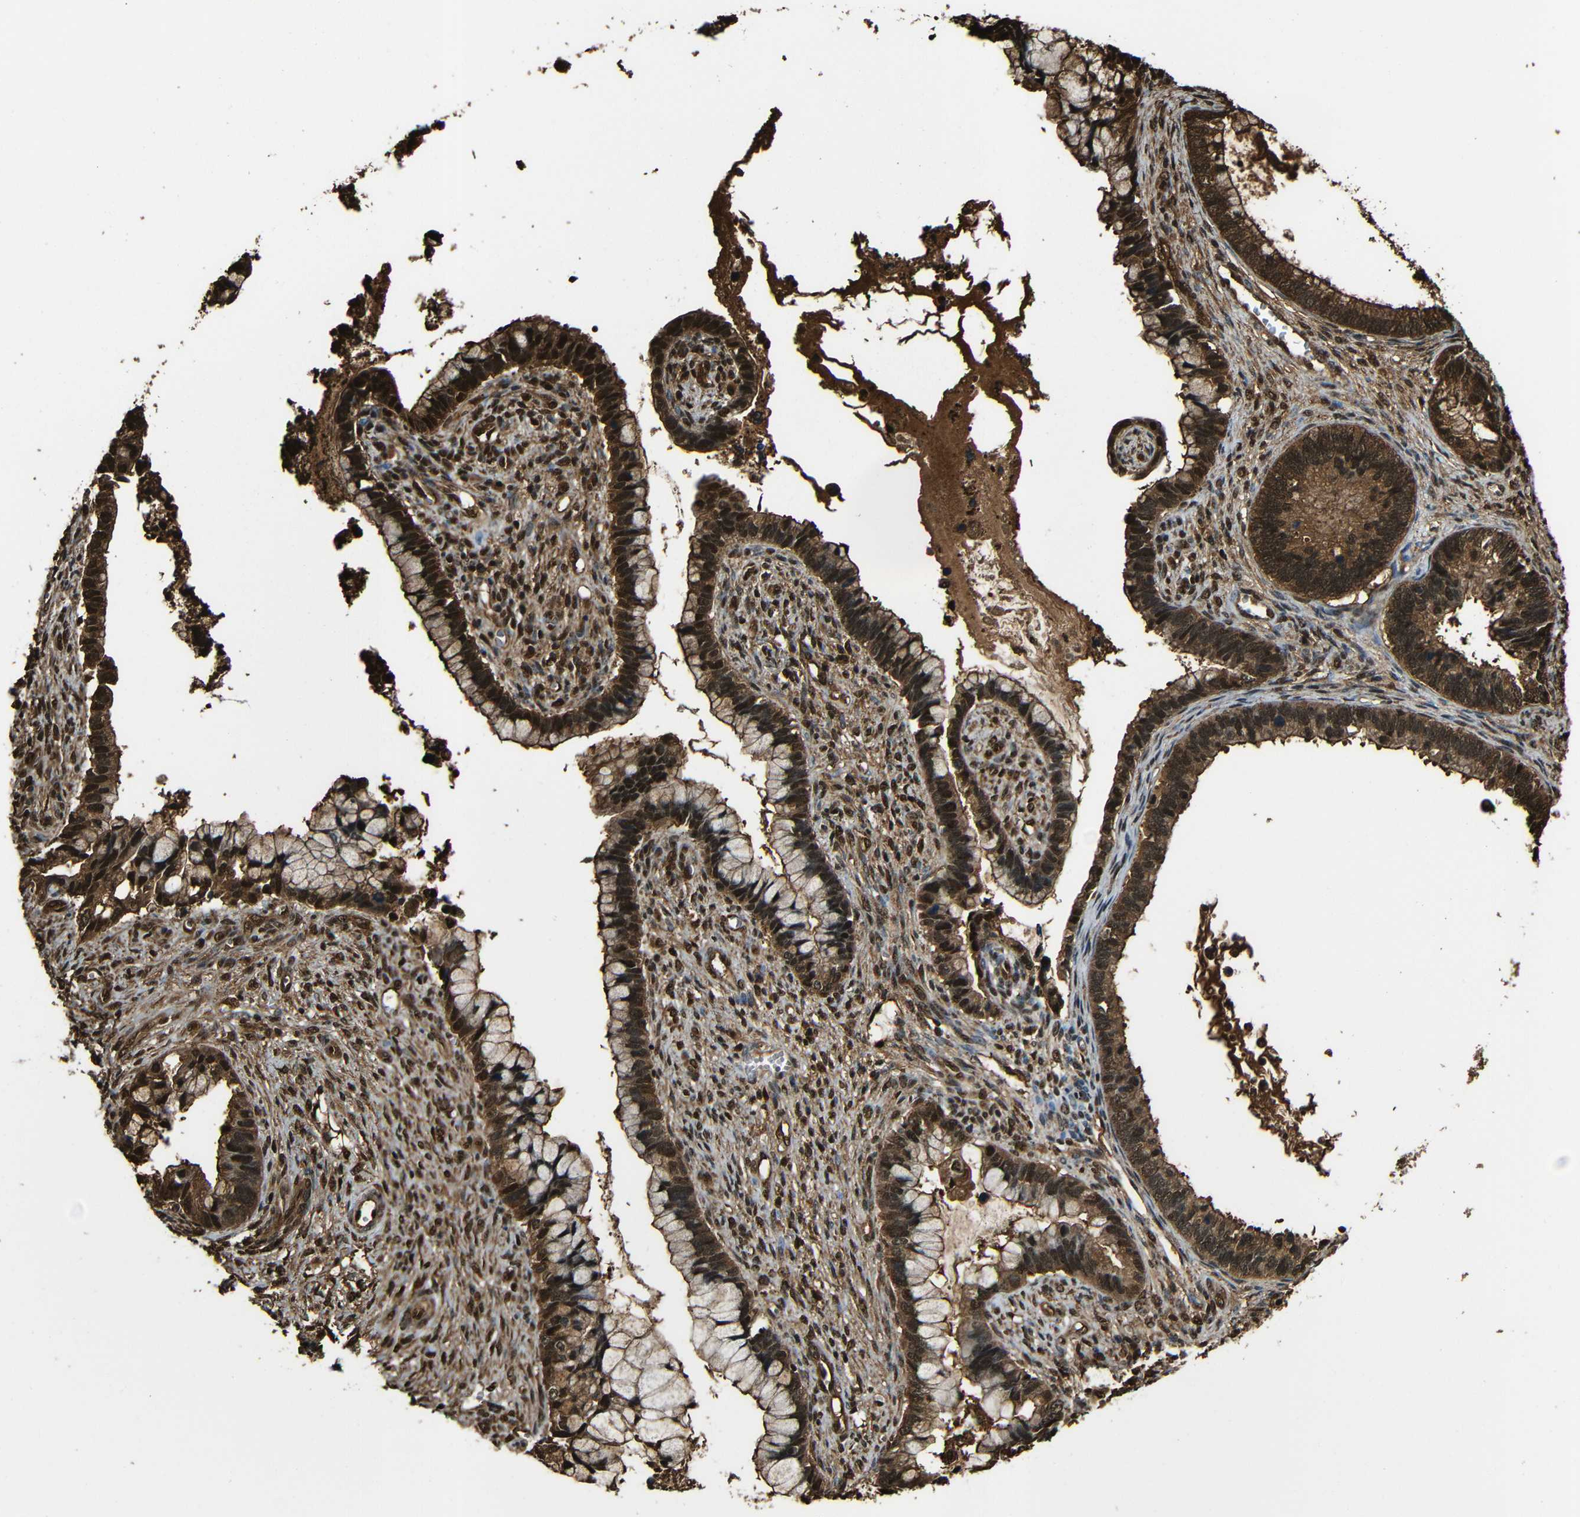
{"staining": {"intensity": "strong", "quantity": ">75%", "location": "cytoplasmic/membranous,nuclear"}, "tissue": "cervical cancer", "cell_type": "Tumor cells", "image_type": "cancer", "snomed": [{"axis": "morphology", "description": "Adenocarcinoma, NOS"}, {"axis": "topography", "description": "Cervix"}], "caption": "A micrograph showing strong cytoplasmic/membranous and nuclear staining in about >75% of tumor cells in cervical cancer, as visualized by brown immunohistochemical staining.", "gene": "VCP", "patient": {"sex": "female", "age": 44}}